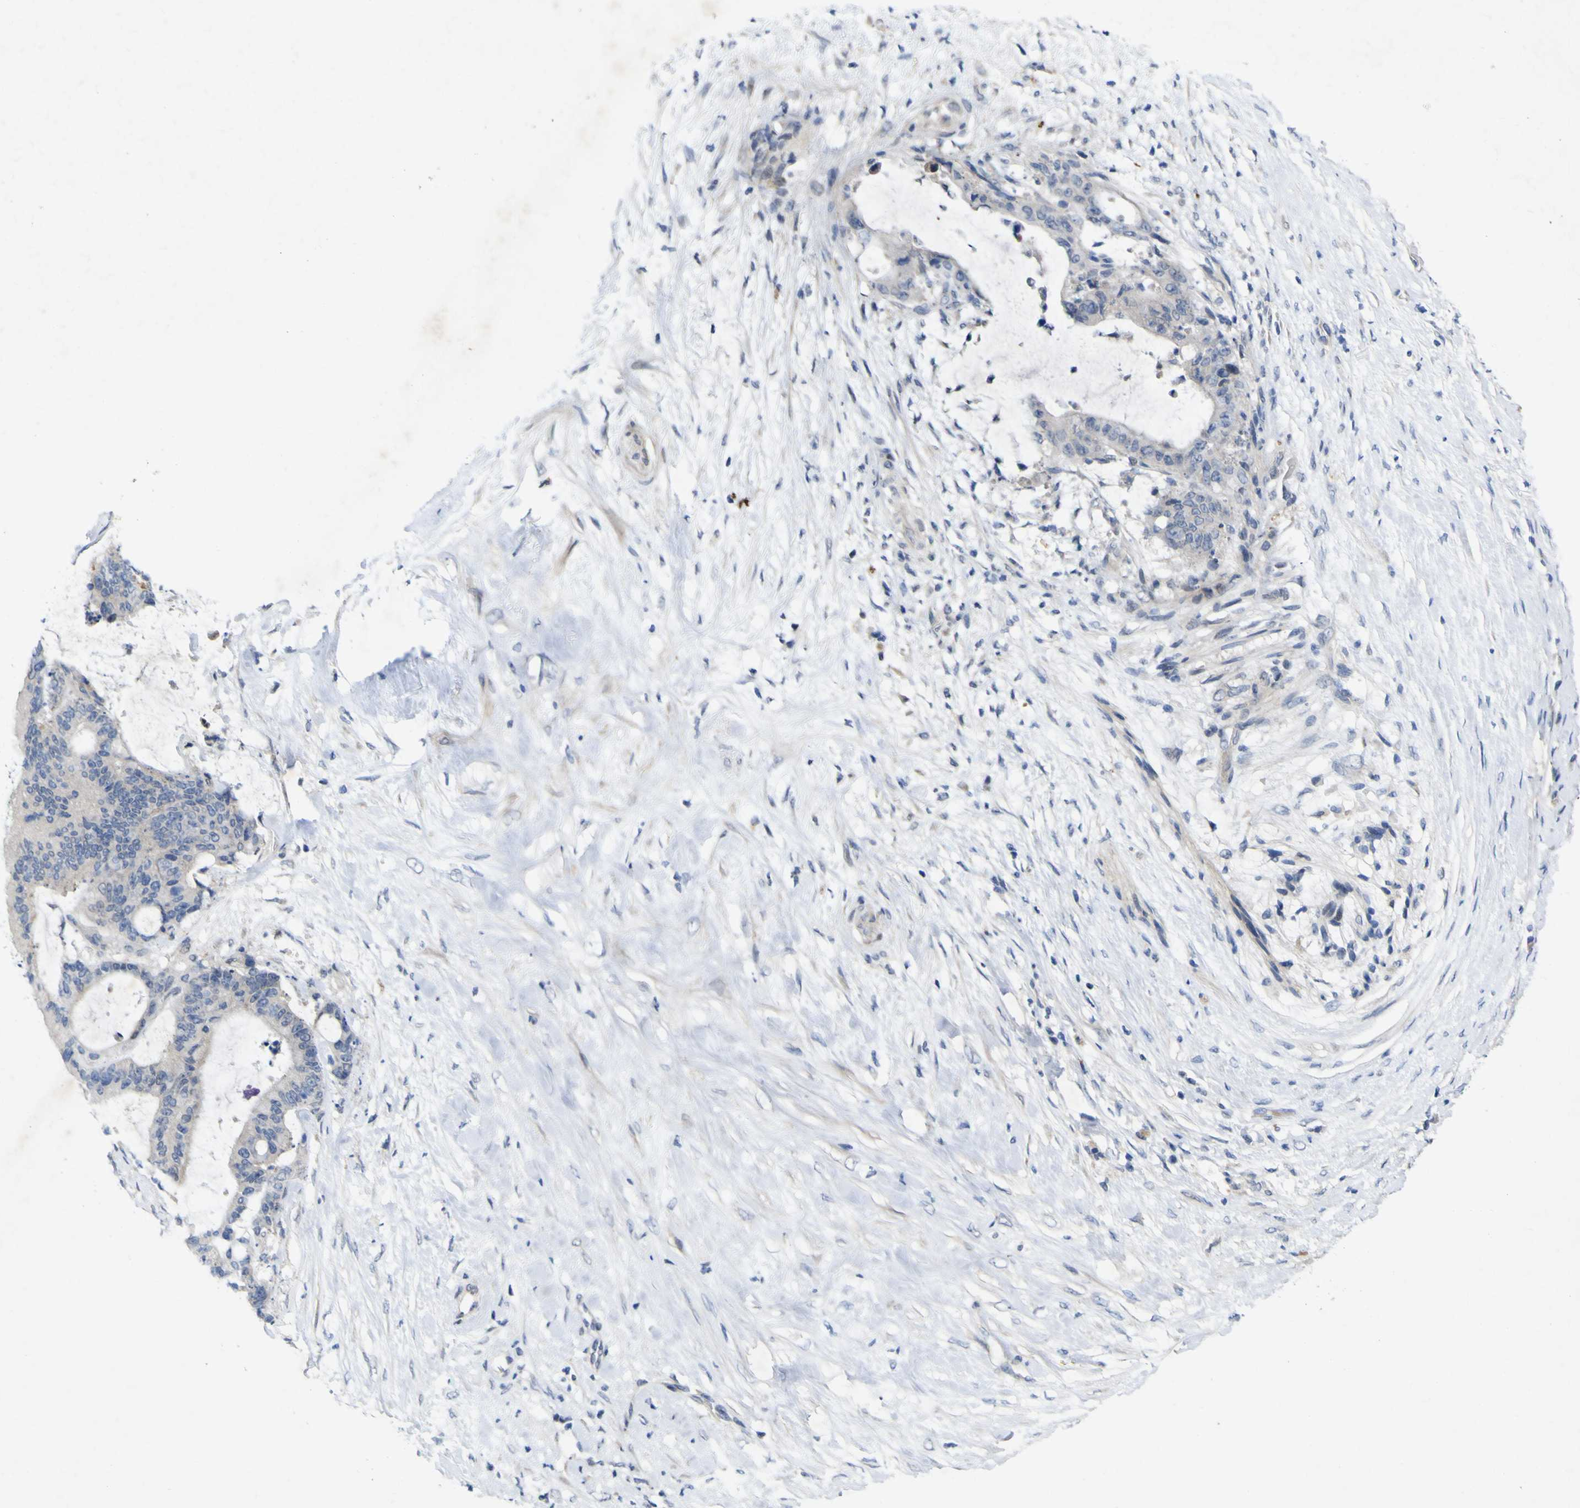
{"staining": {"intensity": "negative", "quantity": "none", "location": "none"}, "tissue": "liver cancer", "cell_type": "Tumor cells", "image_type": "cancer", "snomed": [{"axis": "morphology", "description": "Cholangiocarcinoma"}, {"axis": "topography", "description": "Liver"}], "caption": "Immunohistochemistry (IHC) of liver cancer demonstrates no positivity in tumor cells. The staining is performed using DAB brown chromogen with nuclei counter-stained in using hematoxylin.", "gene": "NAV1", "patient": {"sex": "female", "age": 73}}